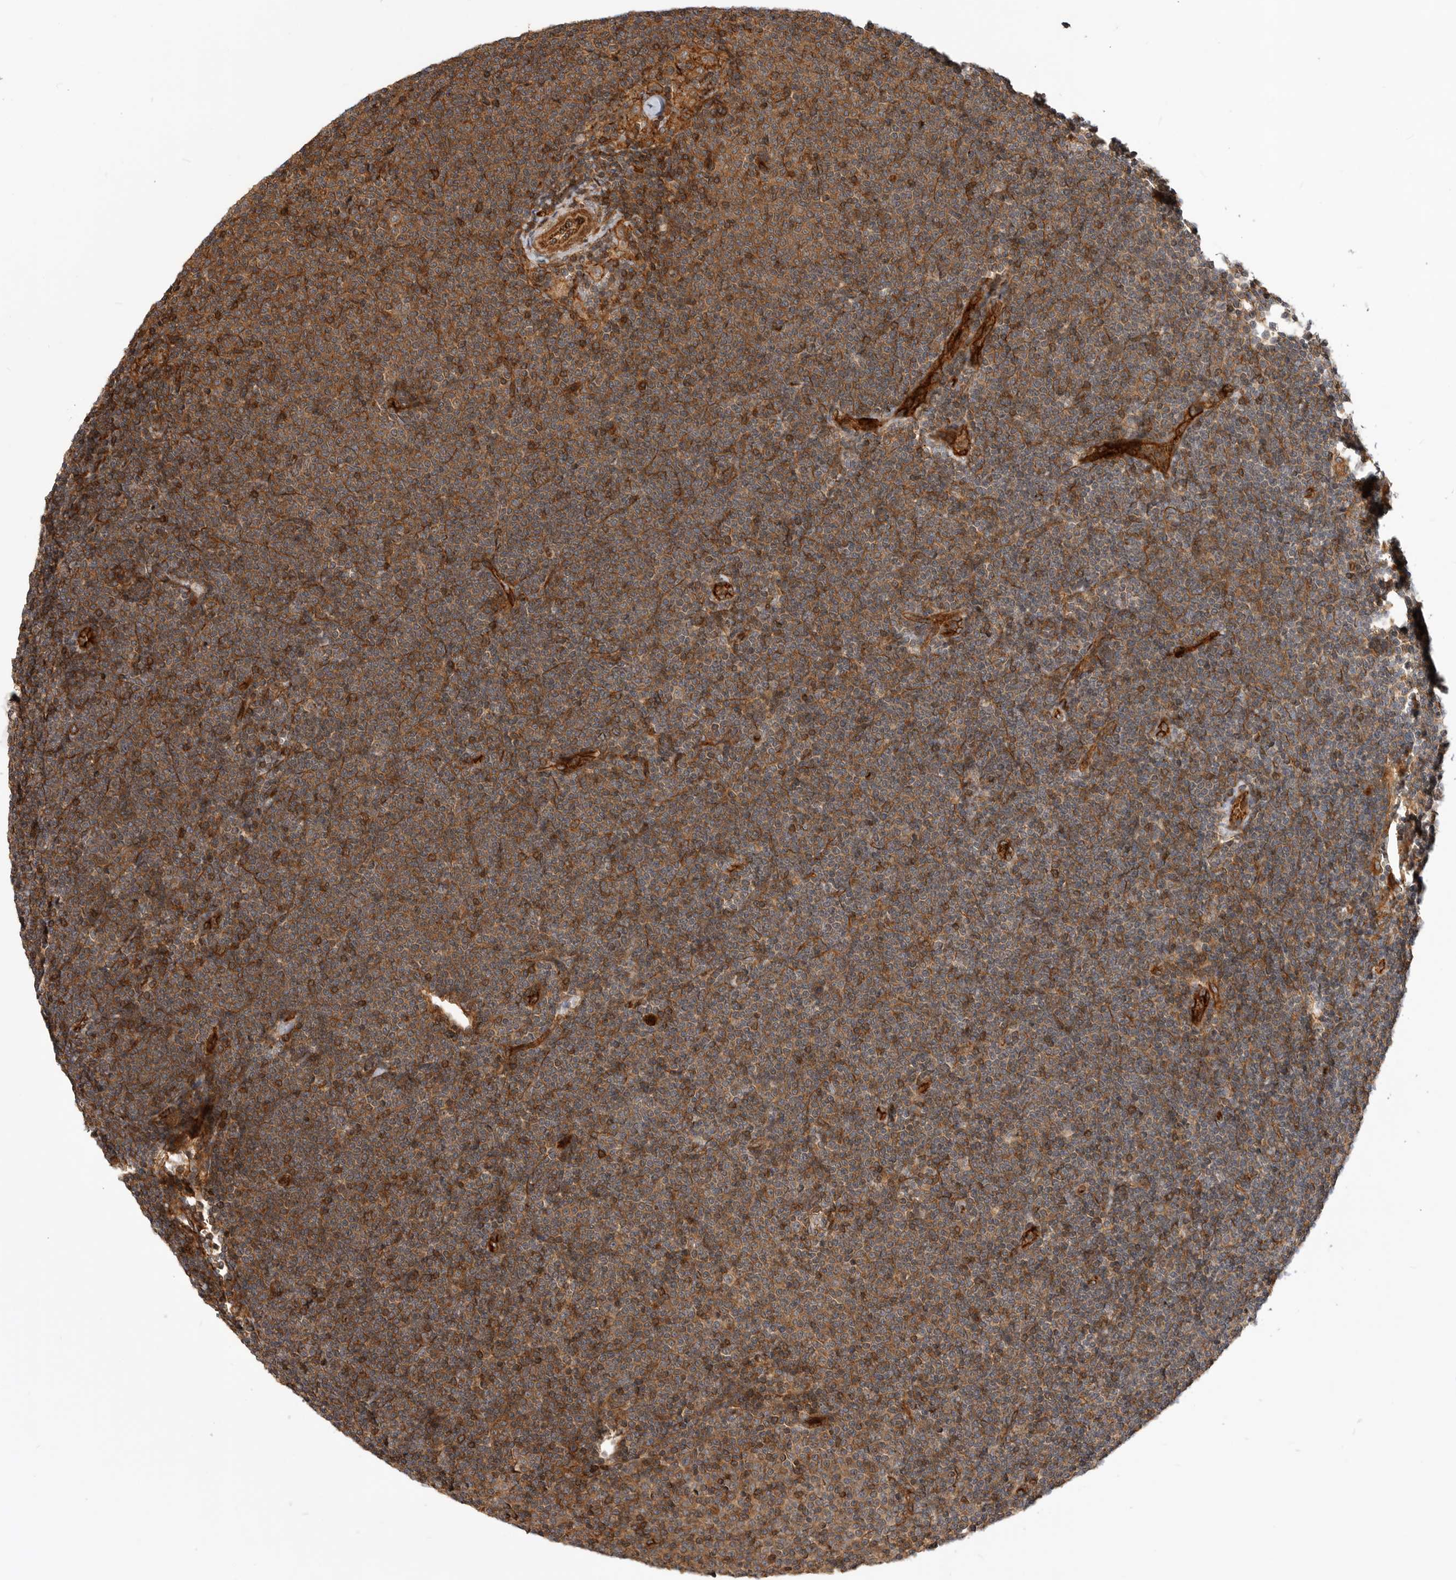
{"staining": {"intensity": "moderate", "quantity": ">75%", "location": "cytoplasmic/membranous"}, "tissue": "lymphoma", "cell_type": "Tumor cells", "image_type": "cancer", "snomed": [{"axis": "morphology", "description": "Malignant lymphoma, non-Hodgkin's type, Low grade"}, {"axis": "topography", "description": "Lymph node"}], "caption": "Approximately >75% of tumor cells in lymphoma exhibit moderate cytoplasmic/membranous protein staining as visualized by brown immunohistochemical staining.", "gene": "GPATCH2", "patient": {"sex": "female", "age": 53}}